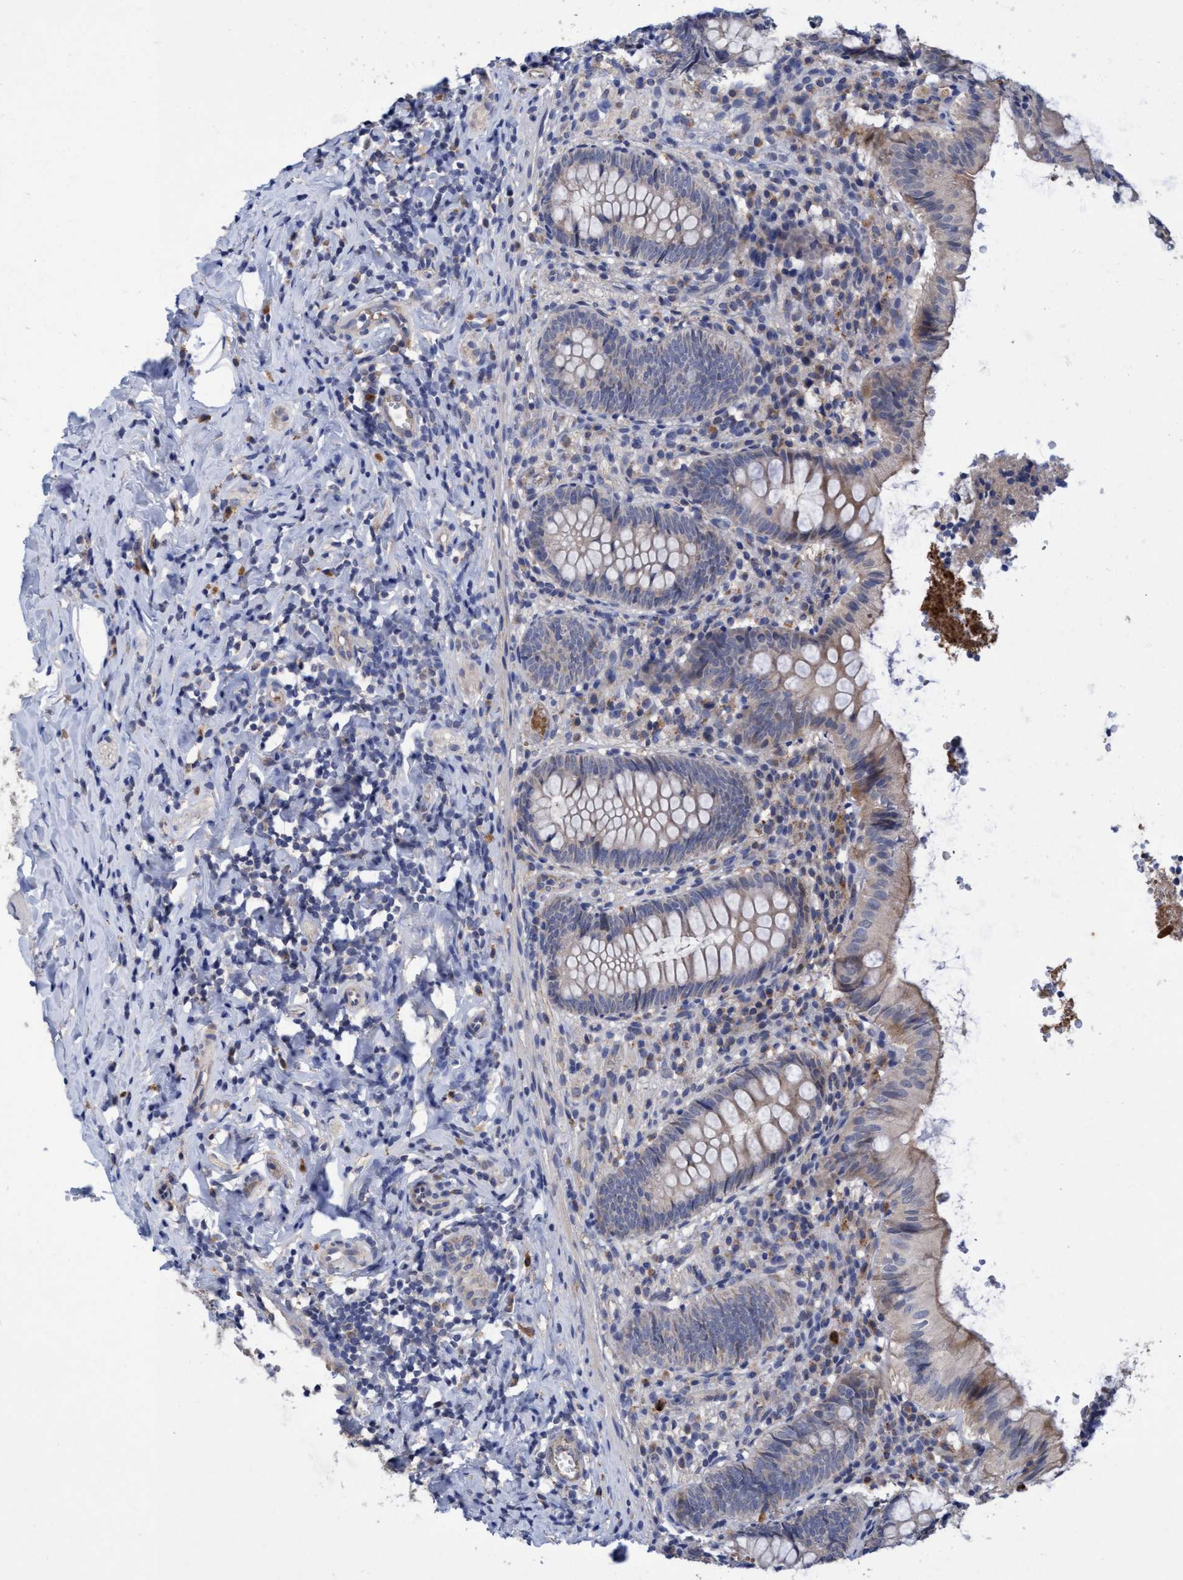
{"staining": {"intensity": "weak", "quantity": "25%-75%", "location": "cytoplasmic/membranous"}, "tissue": "appendix", "cell_type": "Glandular cells", "image_type": "normal", "snomed": [{"axis": "morphology", "description": "Normal tissue, NOS"}, {"axis": "topography", "description": "Appendix"}], "caption": "Unremarkable appendix was stained to show a protein in brown. There is low levels of weak cytoplasmic/membranous positivity in approximately 25%-75% of glandular cells.", "gene": "SEMA4D", "patient": {"sex": "male", "age": 8}}